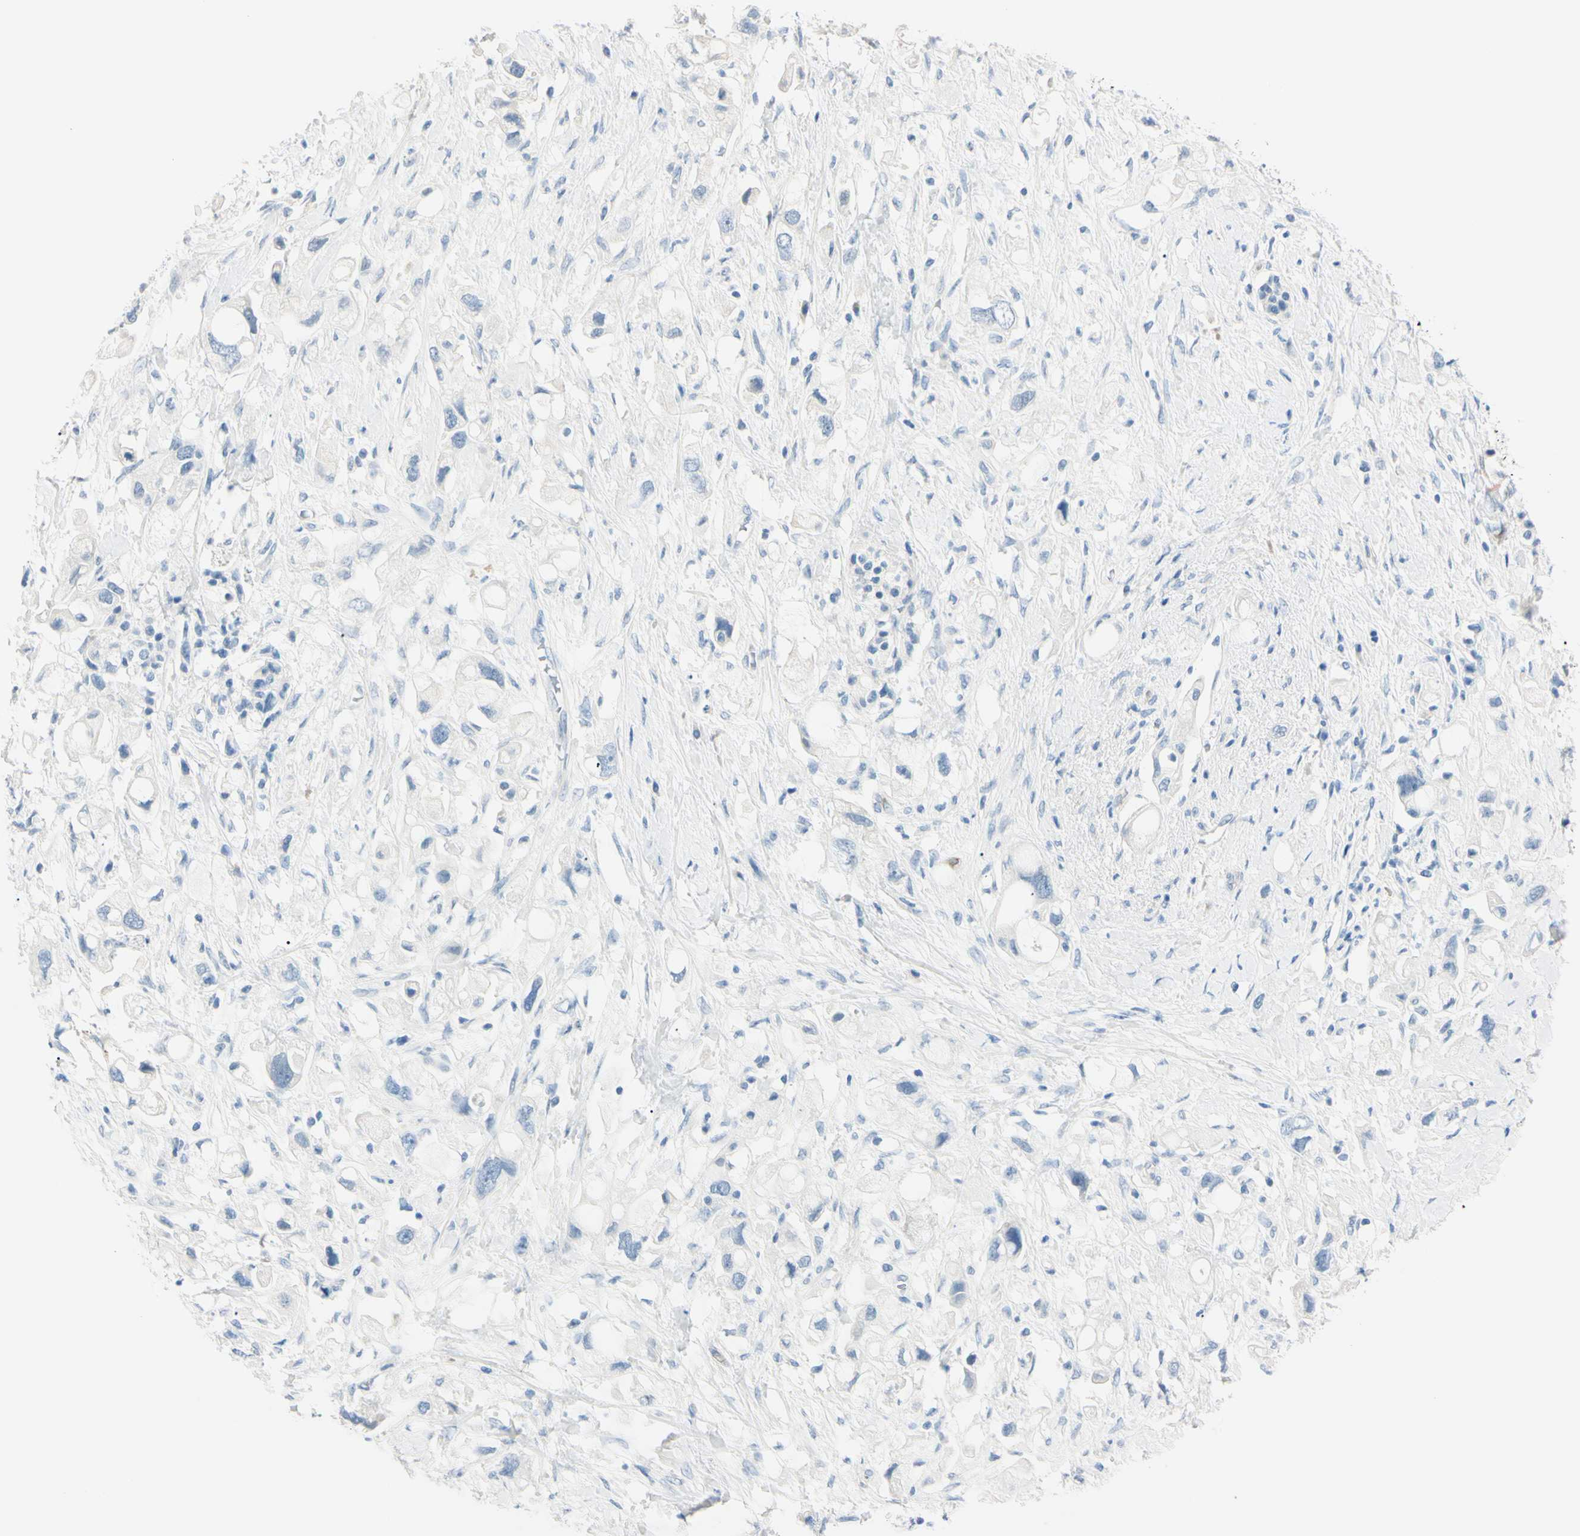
{"staining": {"intensity": "negative", "quantity": "none", "location": "none"}, "tissue": "pancreatic cancer", "cell_type": "Tumor cells", "image_type": "cancer", "snomed": [{"axis": "morphology", "description": "Adenocarcinoma, NOS"}, {"axis": "topography", "description": "Pancreas"}], "caption": "A photomicrograph of pancreatic adenocarcinoma stained for a protein demonstrates no brown staining in tumor cells.", "gene": "FOLH1", "patient": {"sex": "female", "age": 56}}